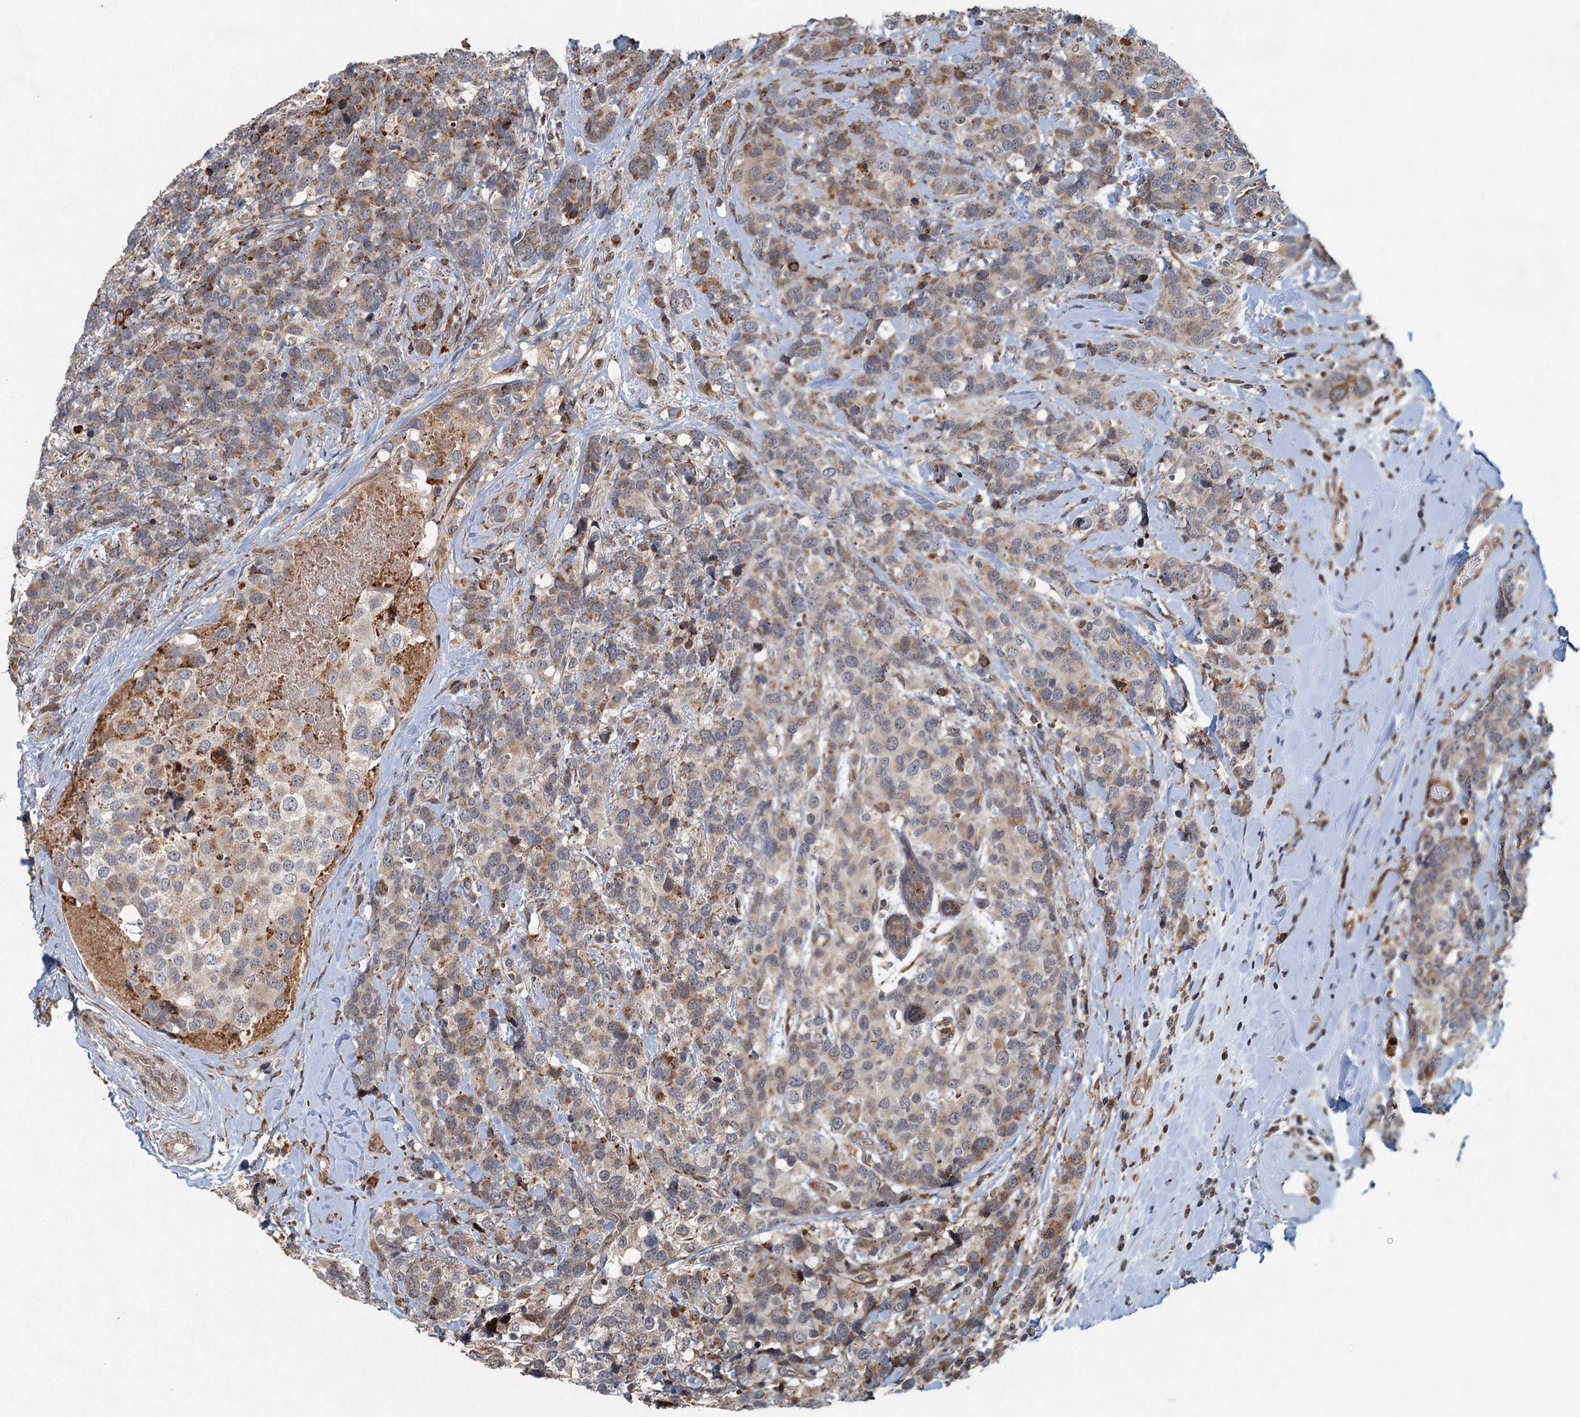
{"staining": {"intensity": "moderate", "quantity": "25%-75%", "location": "cytoplasmic/membranous"}, "tissue": "breast cancer", "cell_type": "Tumor cells", "image_type": "cancer", "snomed": [{"axis": "morphology", "description": "Lobular carcinoma"}, {"axis": "topography", "description": "Breast"}], "caption": "High-power microscopy captured an immunohistochemistry micrograph of lobular carcinoma (breast), revealing moderate cytoplasmic/membranous expression in approximately 25%-75% of tumor cells.", "gene": "SRPX2", "patient": {"sex": "female", "age": 59}}